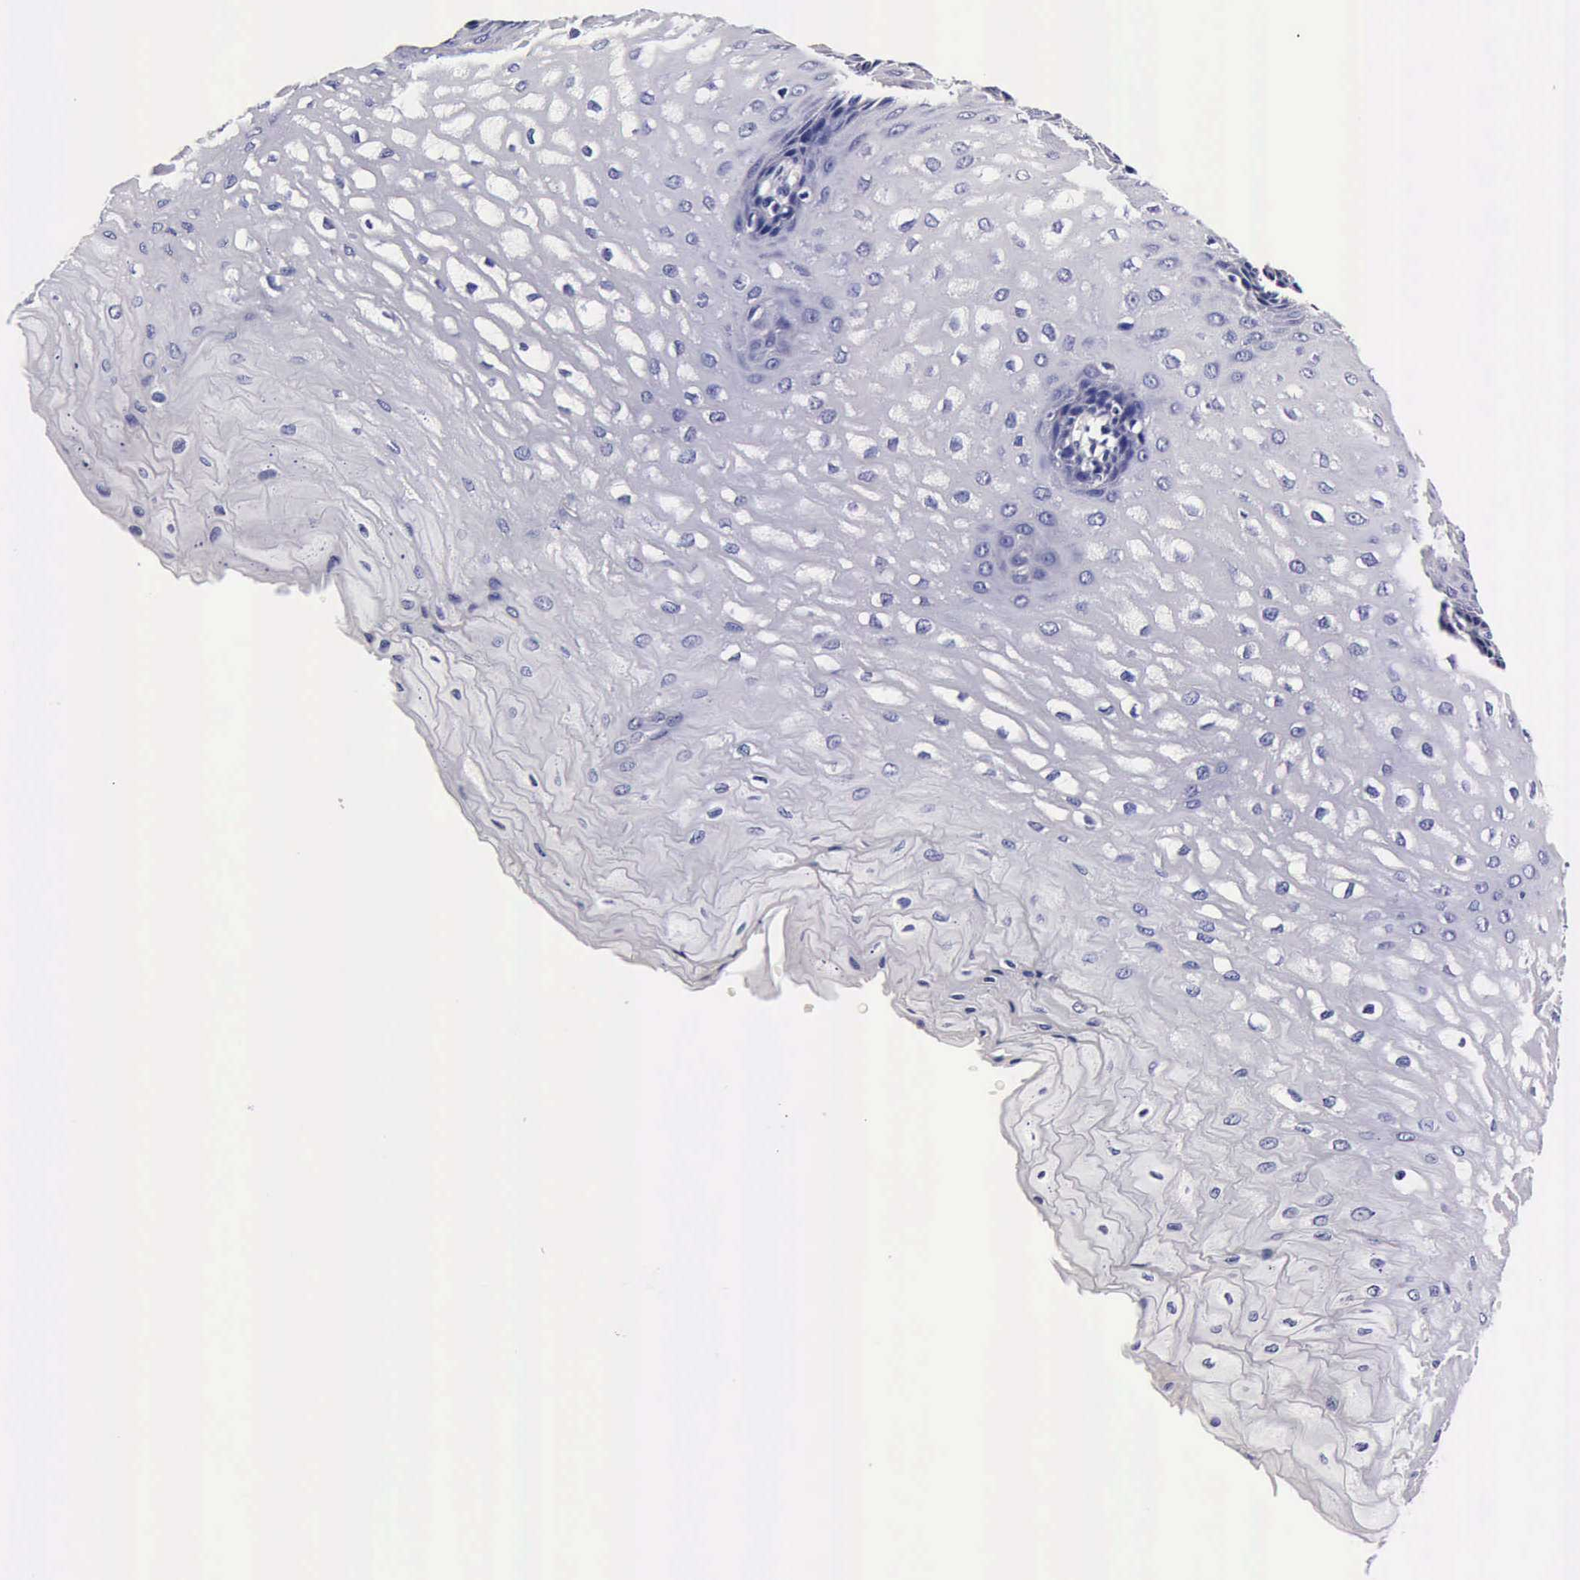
{"staining": {"intensity": "negative", "quantity": "none", "location": "none"}, "tissue": "esophagus", "cell_type": "Squamous epithelial cells", "image_type": "normal", "snomed": [{"axis": "morphology", "description": "Normal tissue, NOS"}, {"axis": "topography", "description": "Esophagus"}], "caption": "Immunohistochemistry photomicrograph of benign human esophagus stained for a protein (brown), which reveals no positivity in squamous epithelial cells.", "gene": "IAPP", "patient": {"sex": "male", "age": 70}}